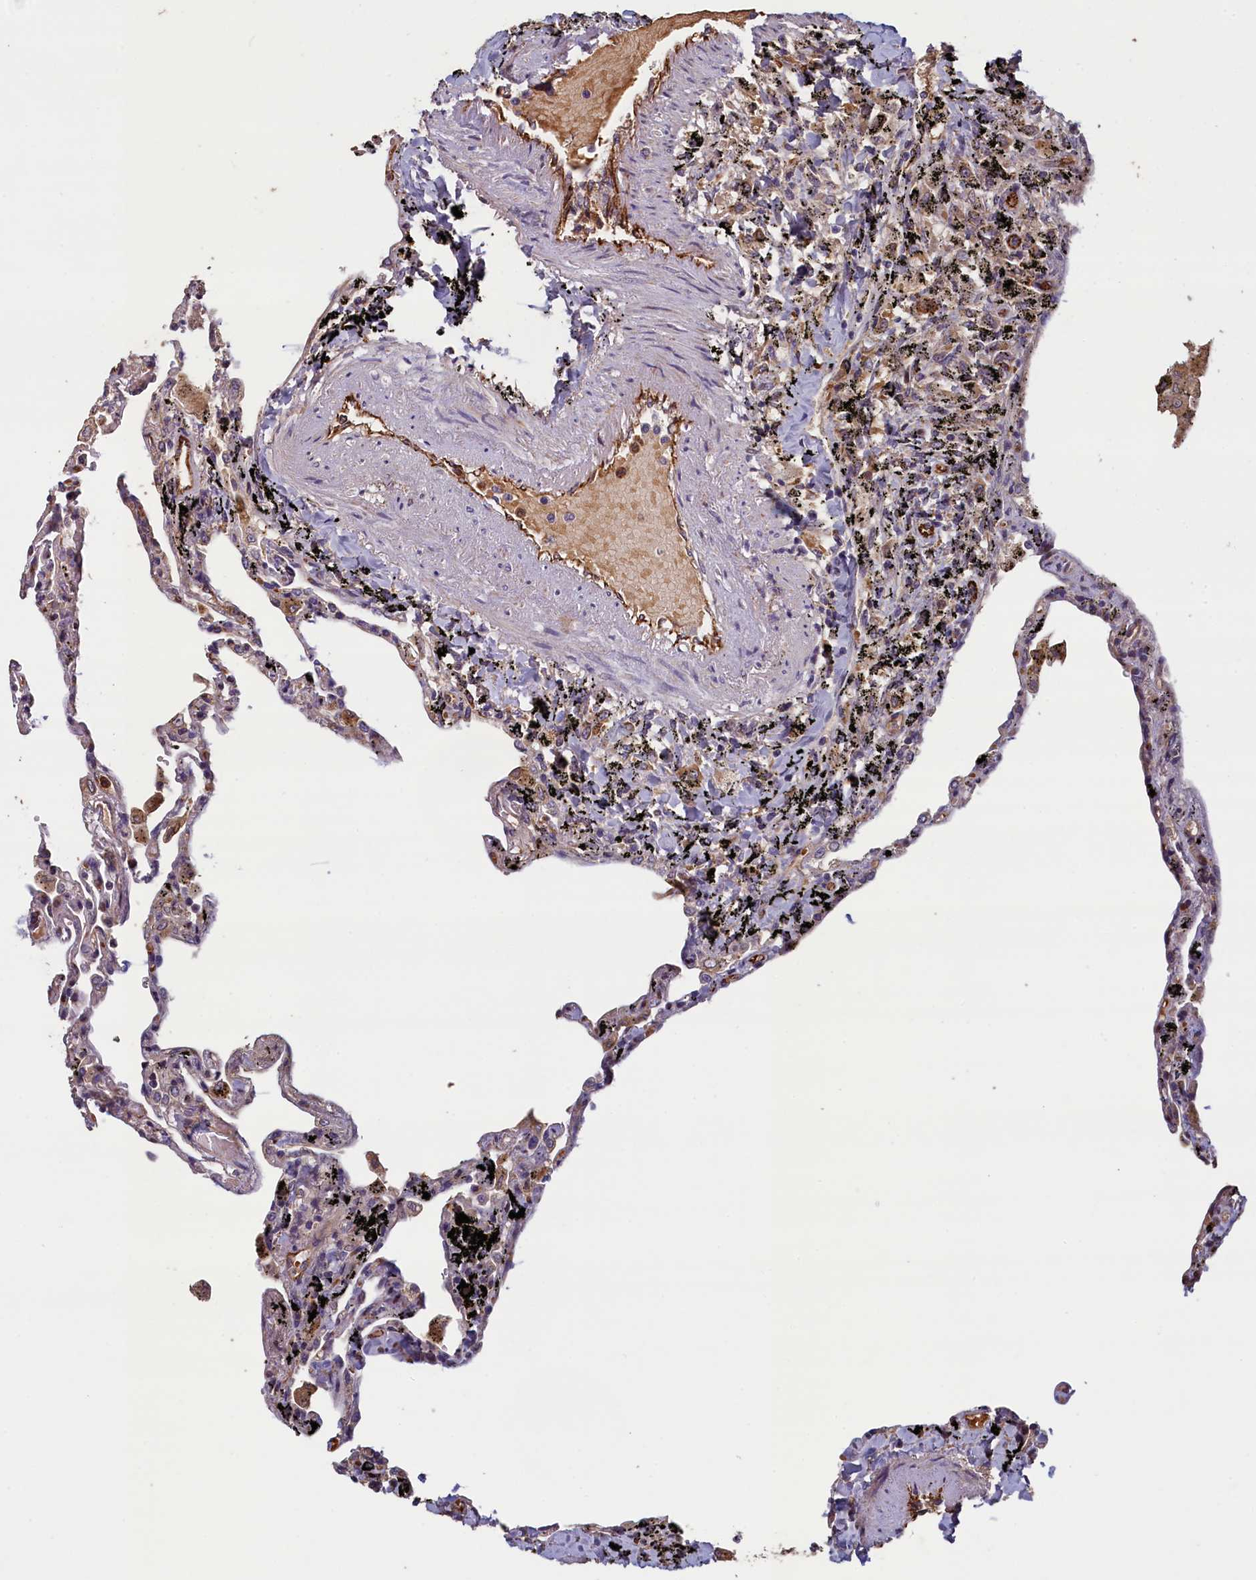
{"staining": {"intensity": "moderate", "quantity": "25%-75%", "location": "cytoplasmic/membranous"}, "tissue": "lung", "cell_type": "Alveolar cells", "image_type": "normal", "snomed": [{"axis": "morphology", "description": "Normal tissue, NOS"}, {"axis": "topography", "description": "Lung"}], "caption": "Moderate cytoplasmic/membranous expression is identified in approximately 25%-75% of alveolar cells in normal lung.", "gene": "ACSBG1", "patient": {"sex": "male", "age": 59}}